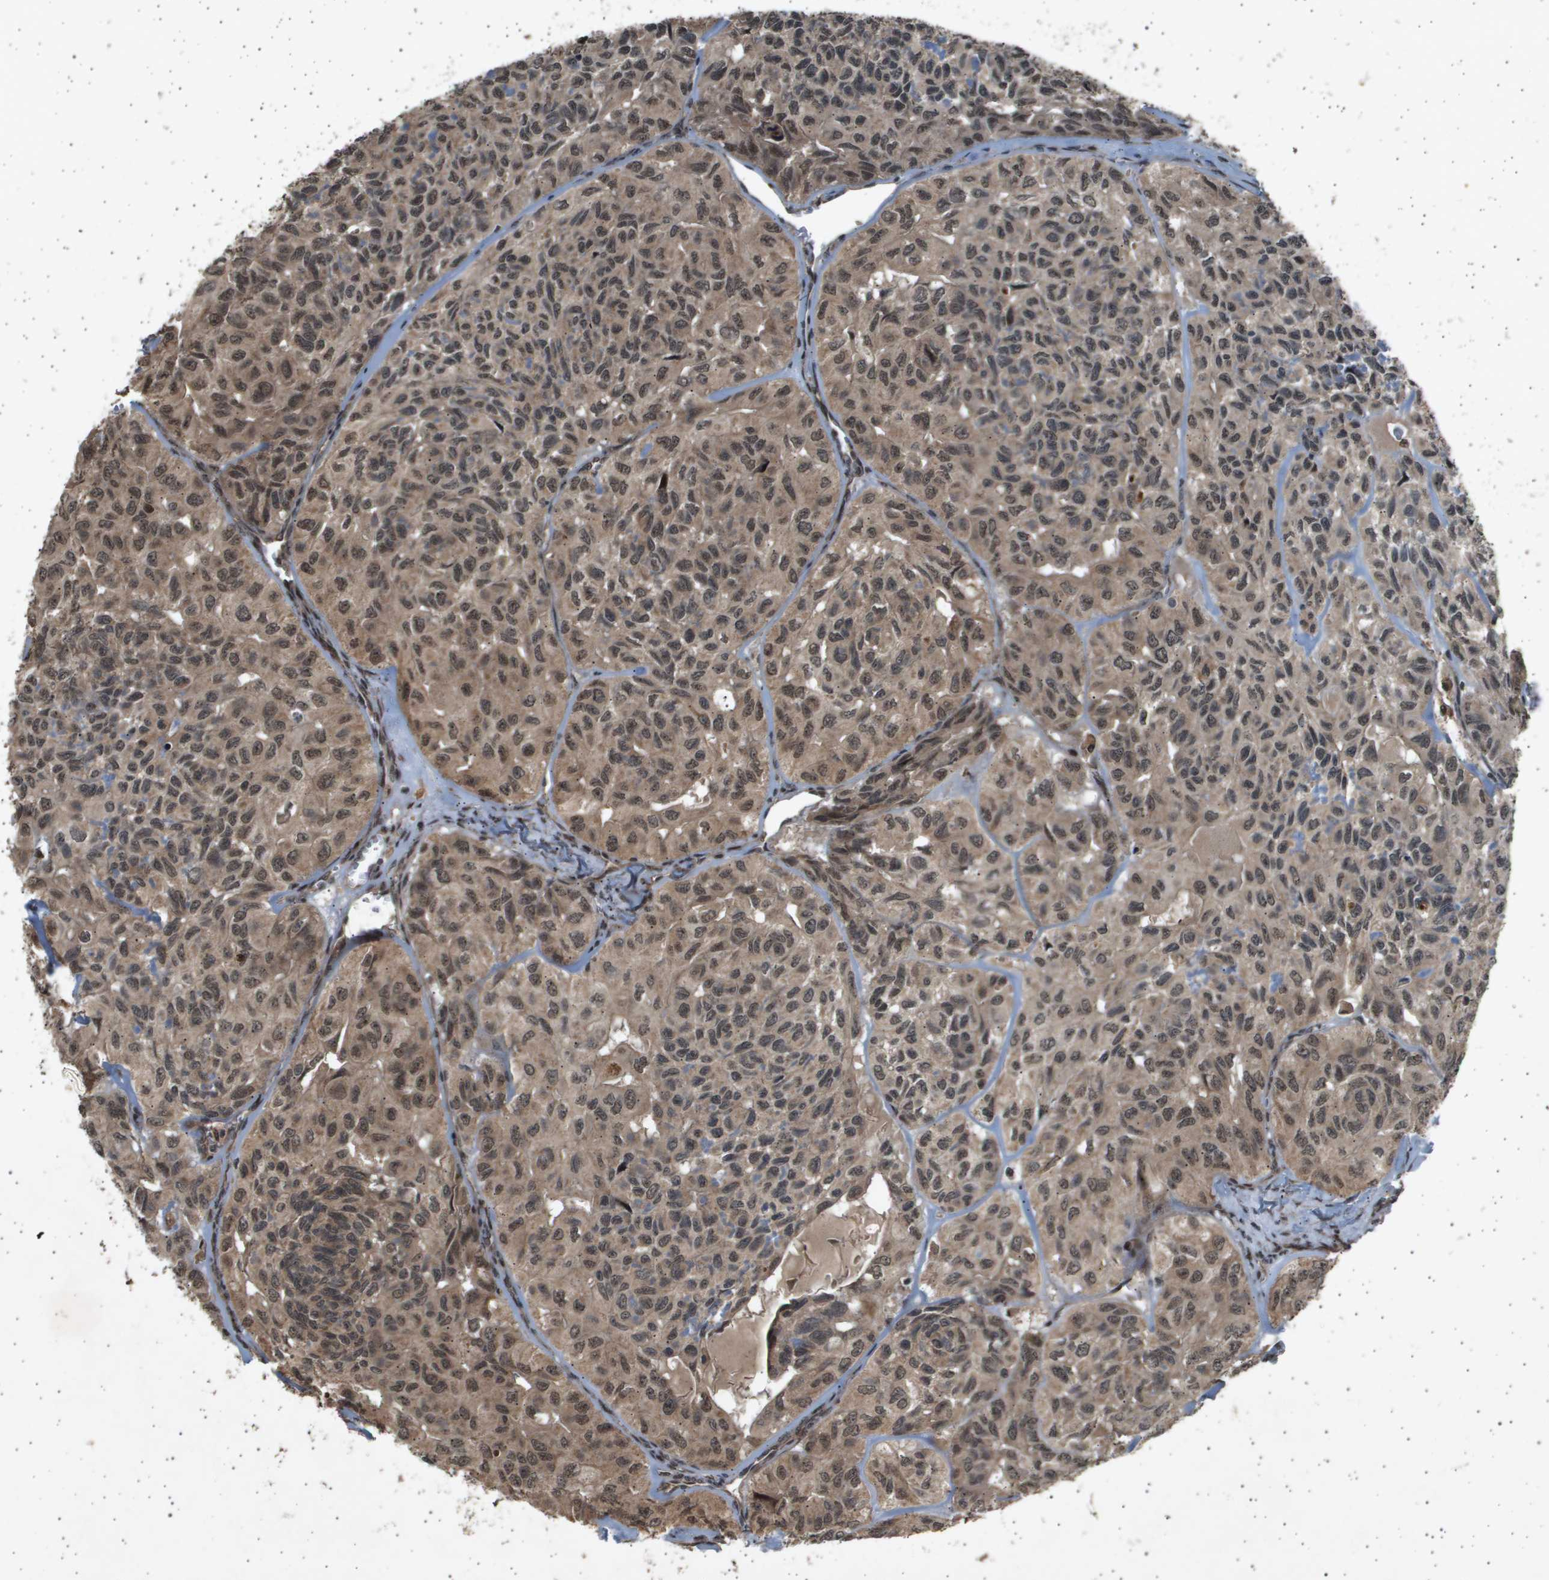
{"staining": {"intensity": "moderate", "quantity": ">75%", "location": "cytoplasmic/membranous,nuclear"}, "tissue": "head and neck cancer", "cell_type": "Tumor cells", "image_type": "cancer", "snomed": [{"axis": "morphology", "description": "Adenocarcinoma, NOS"}, {"axis": "topography", "description": "Salivary gland, NOS"}, {"axis": "topography", "description": "Head-Neck"}], "caption": "This image shows head and neck adenocarcinoma stained with IHC to label a protein in brown. The cytoplasmic/membranous and nuclear of tumor cells show moderate positivity for the protein. Nuclei are counter-stained blue.", "gene": "TNRC6A", "patient": {"sex": "female", "age": 76}}